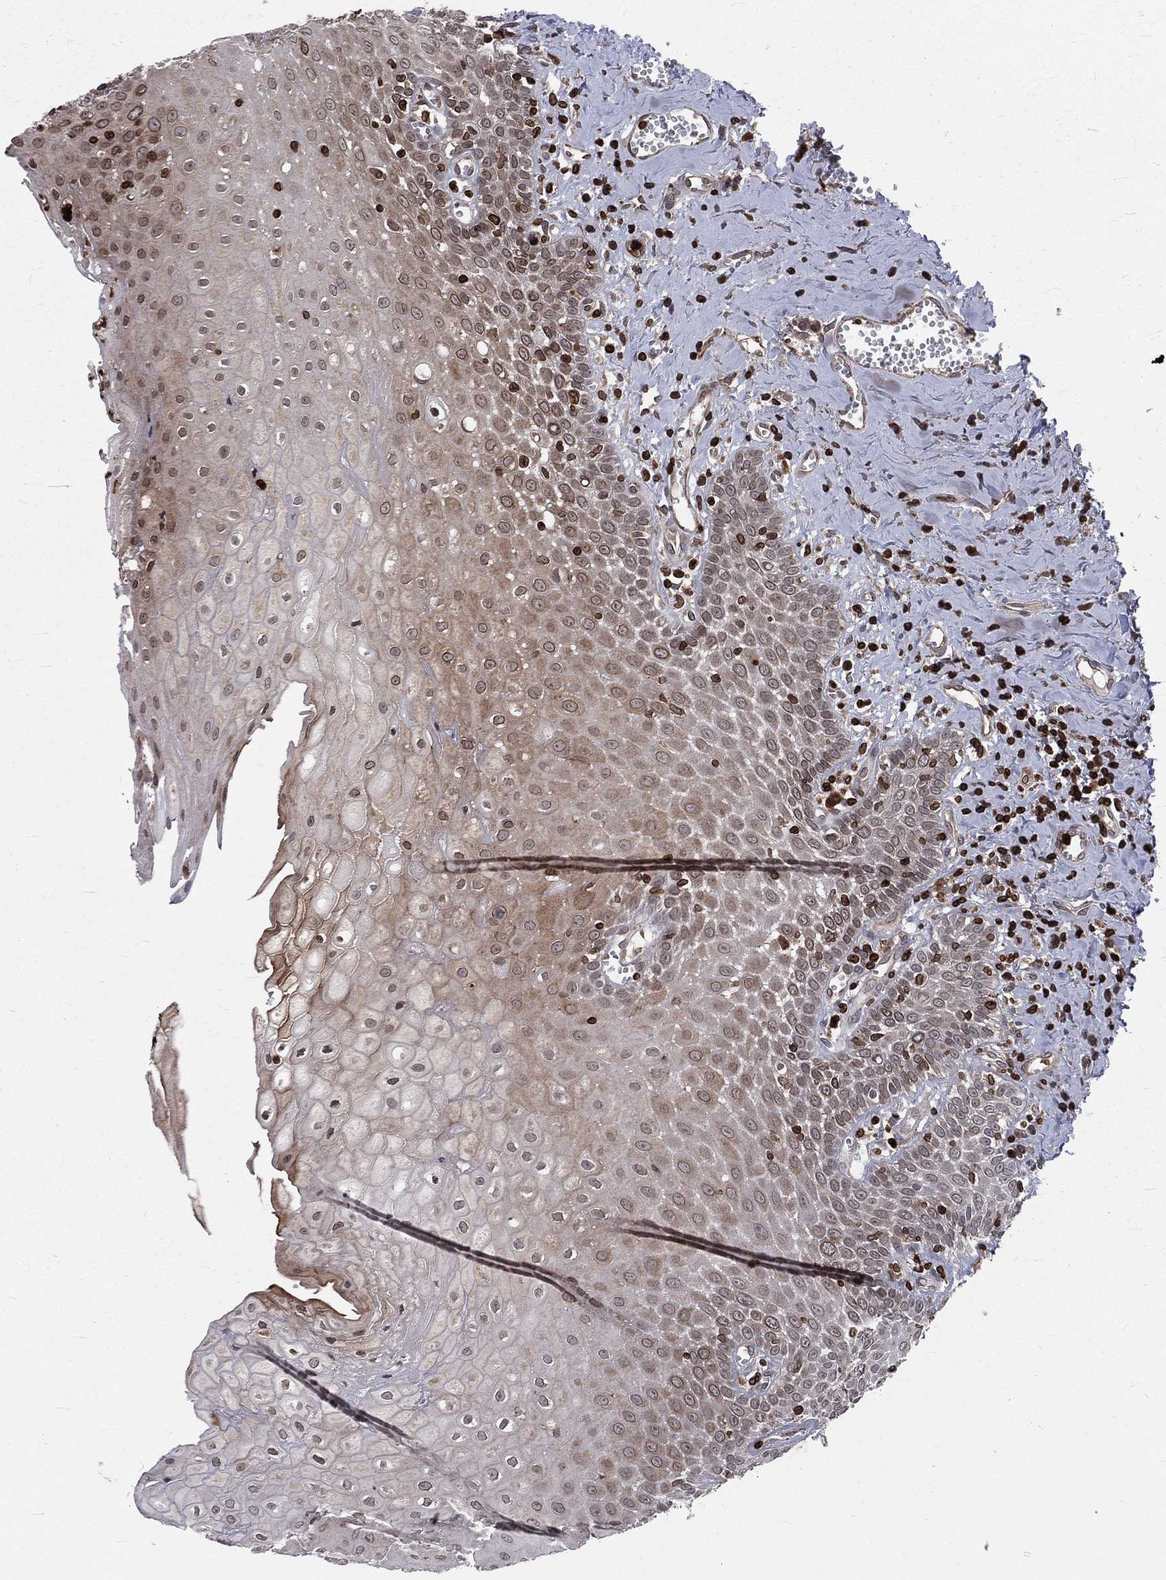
{"staining": {"intensity": "moderate", "quantity": "<25%", "location": "cytoplasmic/membranous,nuclear"}, "tissue": "oral mucosa", "cell_type": "Squamous epithelial cells", "image_type": "normal", "snomed": [{"axis": "morphology", "description": "Normal tissue, NOS"}, {"axis": "morphology", "description": "Squamous cell carcinoma, NOS"}, {"axis": "topography", "description": "Oral tissue"}, {"axis": "topography", "description": "Head-Neck"}], "caption": "IHC image of normal oral mucosa: human oral mucosa stained using IHC exhibits low levels of moderate protein expression localized specifically in the cytoplasmic/membranous,nuclear of squamous epithelial cells, appearing as a cytoplasmic/membranous,nuclear brown color.", "gene": "LBR", "patient": {"sex": "female", "age": 74}}